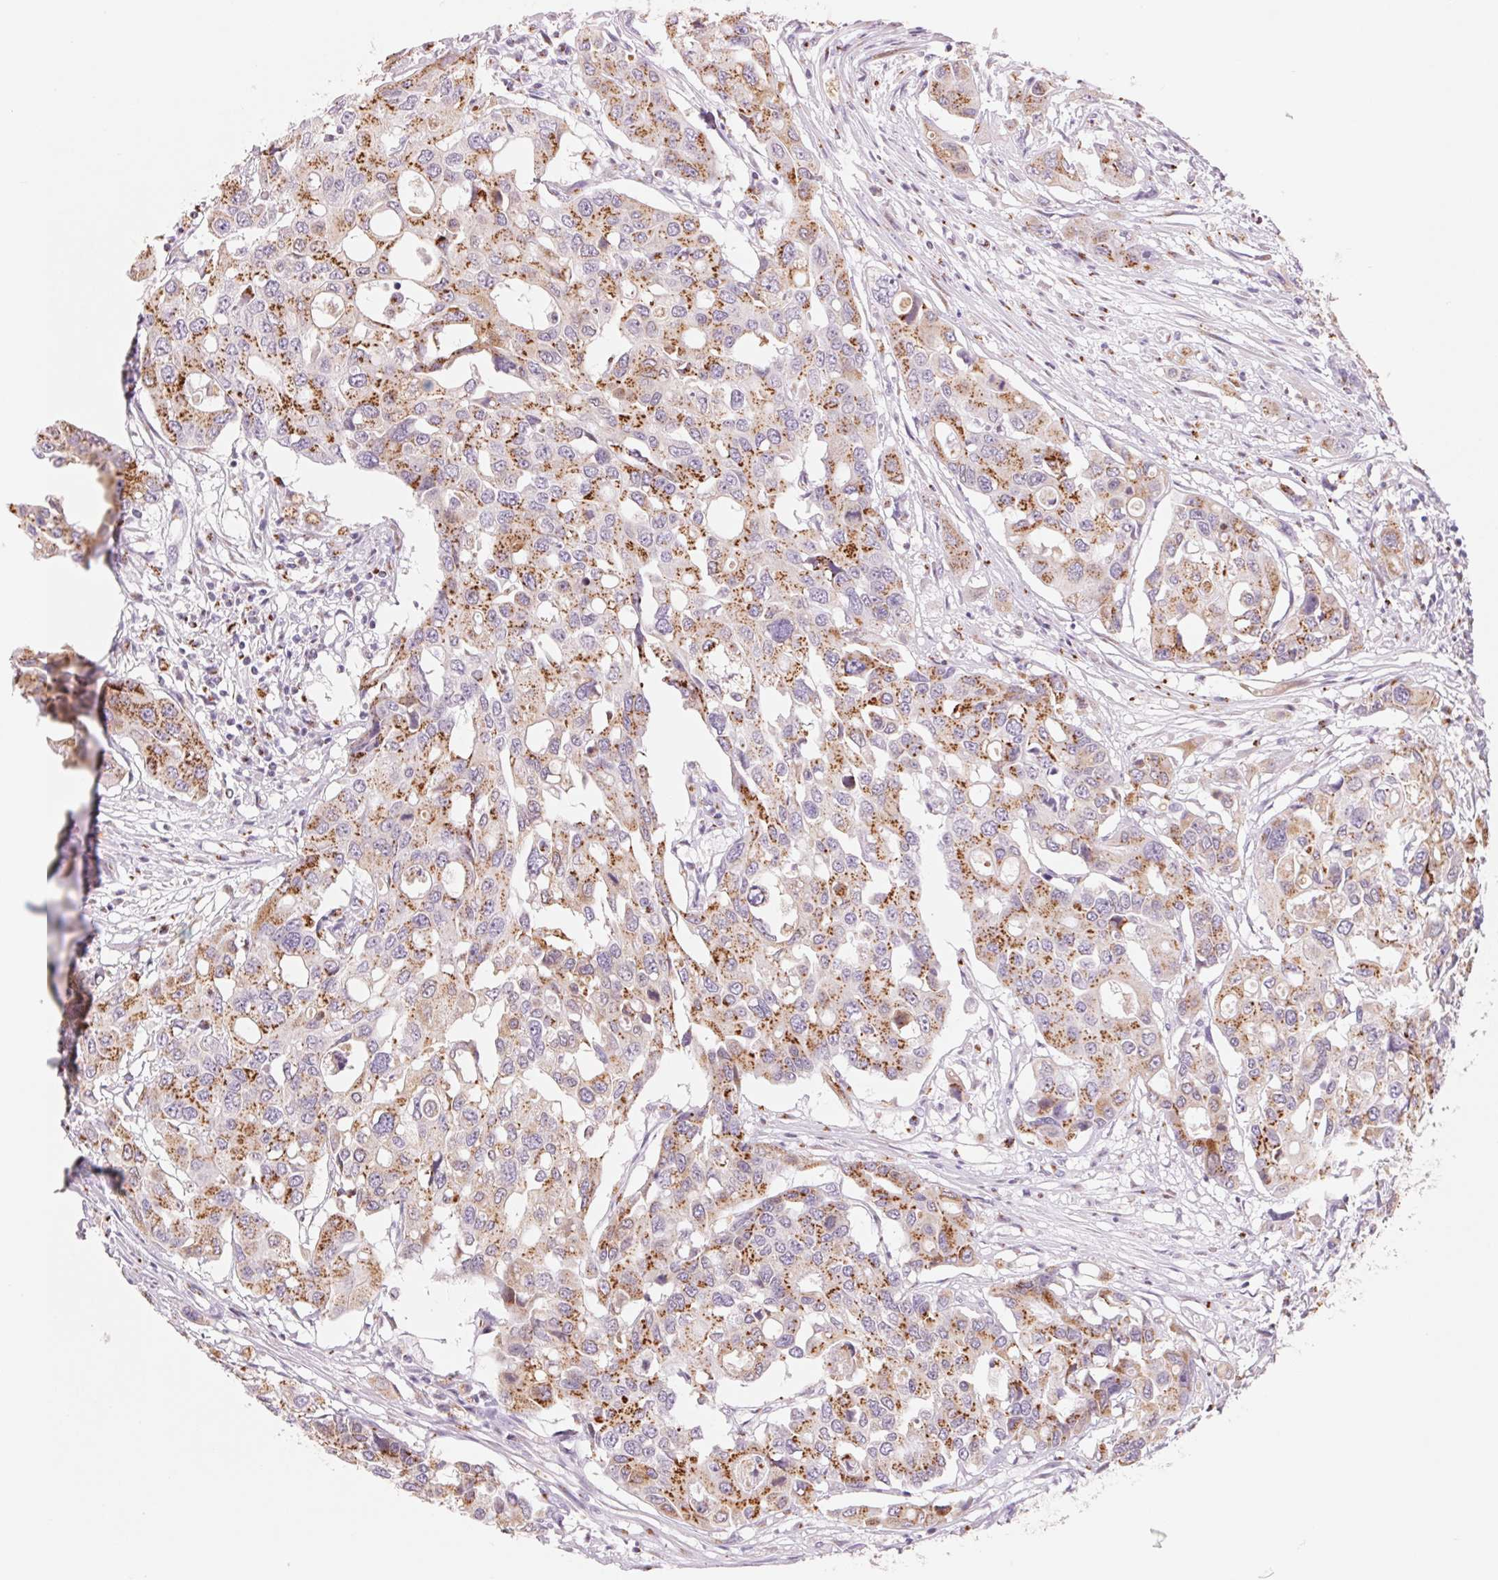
{"staining": {"intensity": "moderate", "quantity": "25%-75%", "location": "cytoplasmic/membranous"}, "tissue": "colorectal cancer", "cell_type": "Tumor cells", "image_type": "cancer", "snomed": [{"axis": "morphology", "description": "Adenocarcinoma, NOS"}, {"axis": "topography", "description": "Colon"}], "caption": "An image of human colorectal cancer (adenocarcinoma) stained for a protein shows moderate cytoplasmic/membranous brown staining in tumor cells. The staining was performed using DAB (3,3'-diaminobenzidine) to visualize the protein expression in brown, while the nuclei were stained in blue with hematoxylin (Magnification: 20x).", "gene": "GALNT7", "patient": {"sex": "male", "age": 77}}